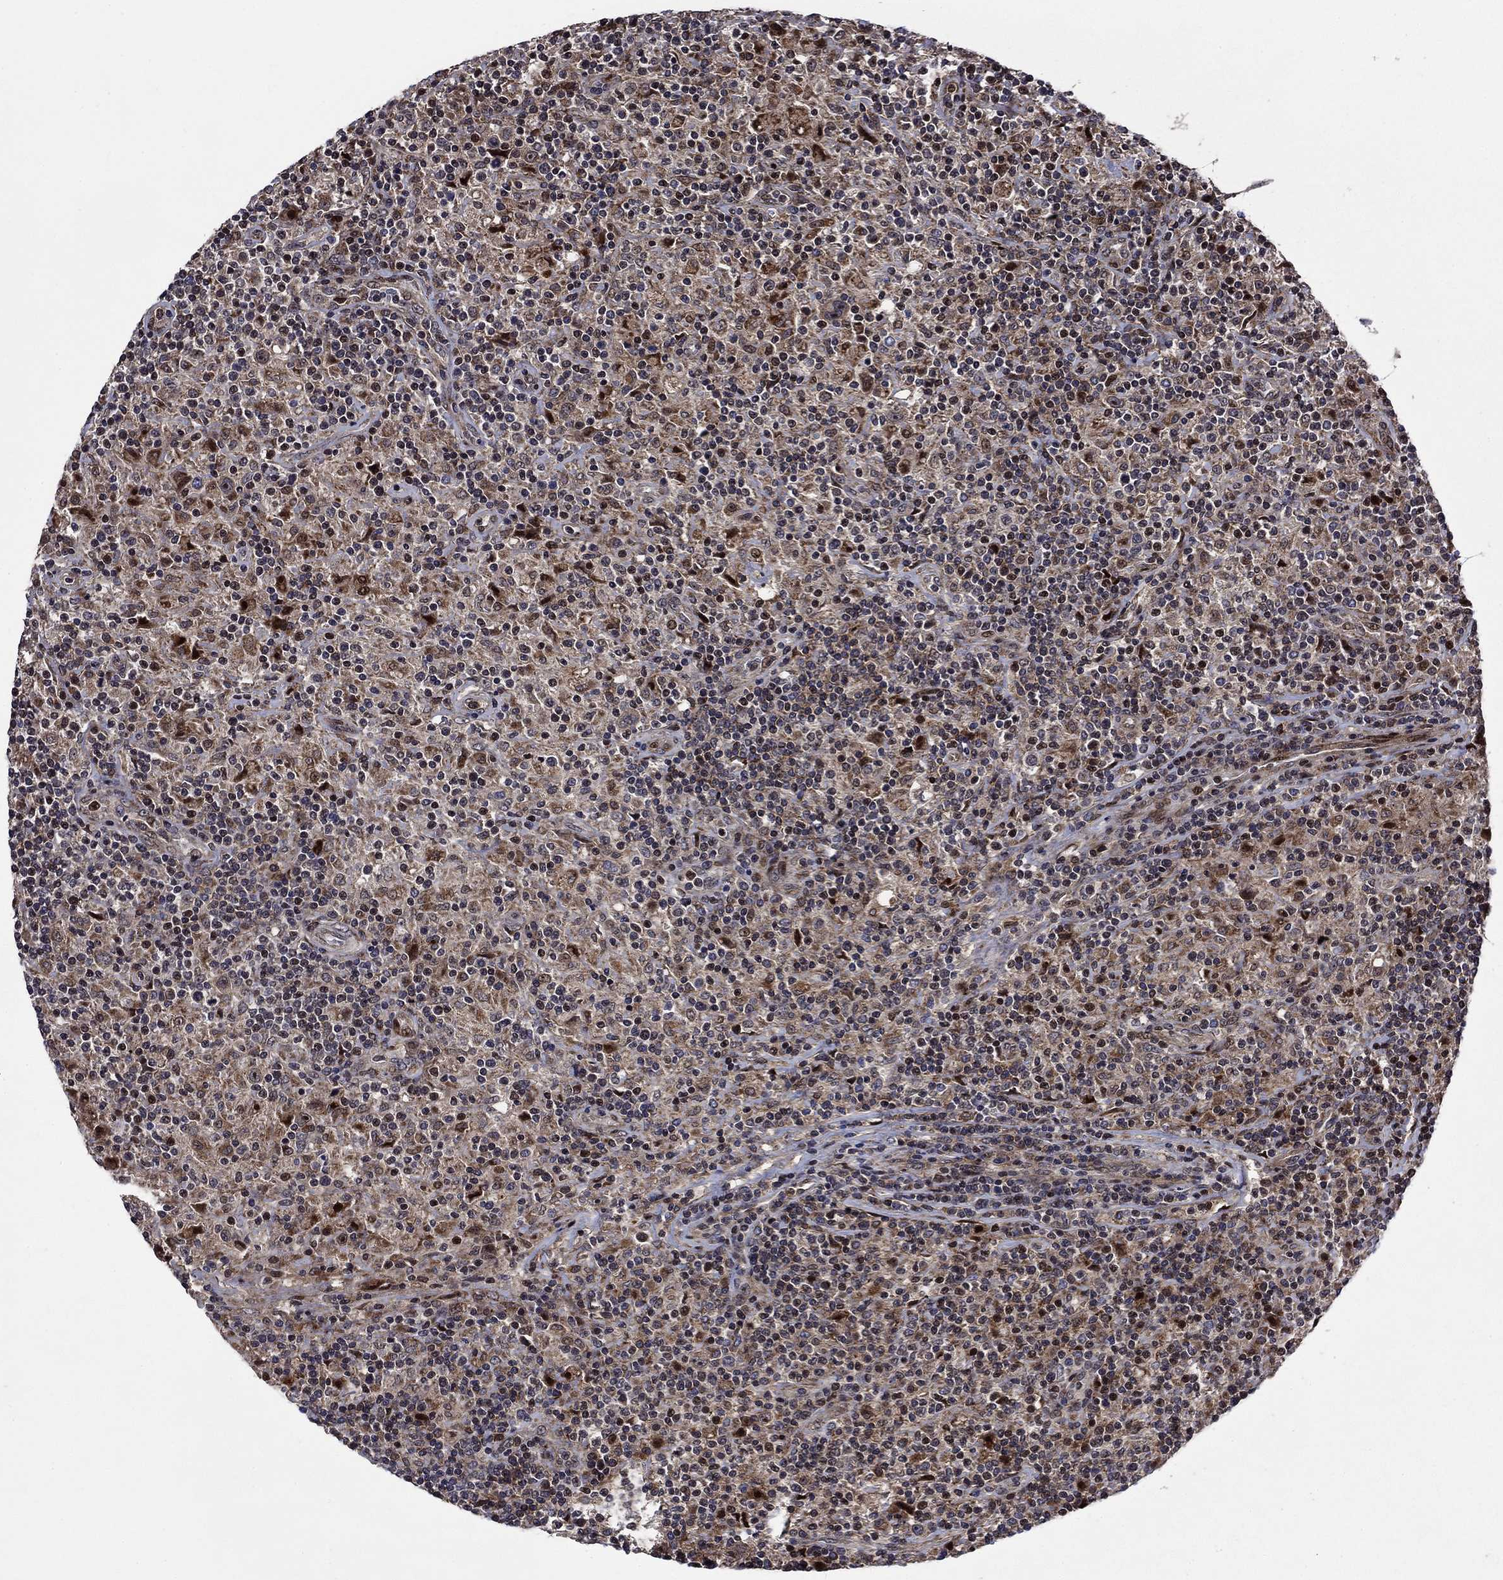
{"staining": {"intensity": "weak", "quantity": ">75%", "location": "cytoplasmic/membranous"}, "tissue": "lymphoma", "cell_type": "Tumor cells", "image_type": "cancer", "snomed": [{"axis": "morphology", "description": "Hodgkin's disease, NOS"}, {"axis": "topography", "description": "Lymph node"}], "caption": "Immunohistochemical staining of human Hodgkin's disease exhibits low levels of weak cytoplasmic/membranous protein expression in about >75% of tumor cells.", "gene": "AGTPBP1", "patient": {"sex": "male", "age": 70}}